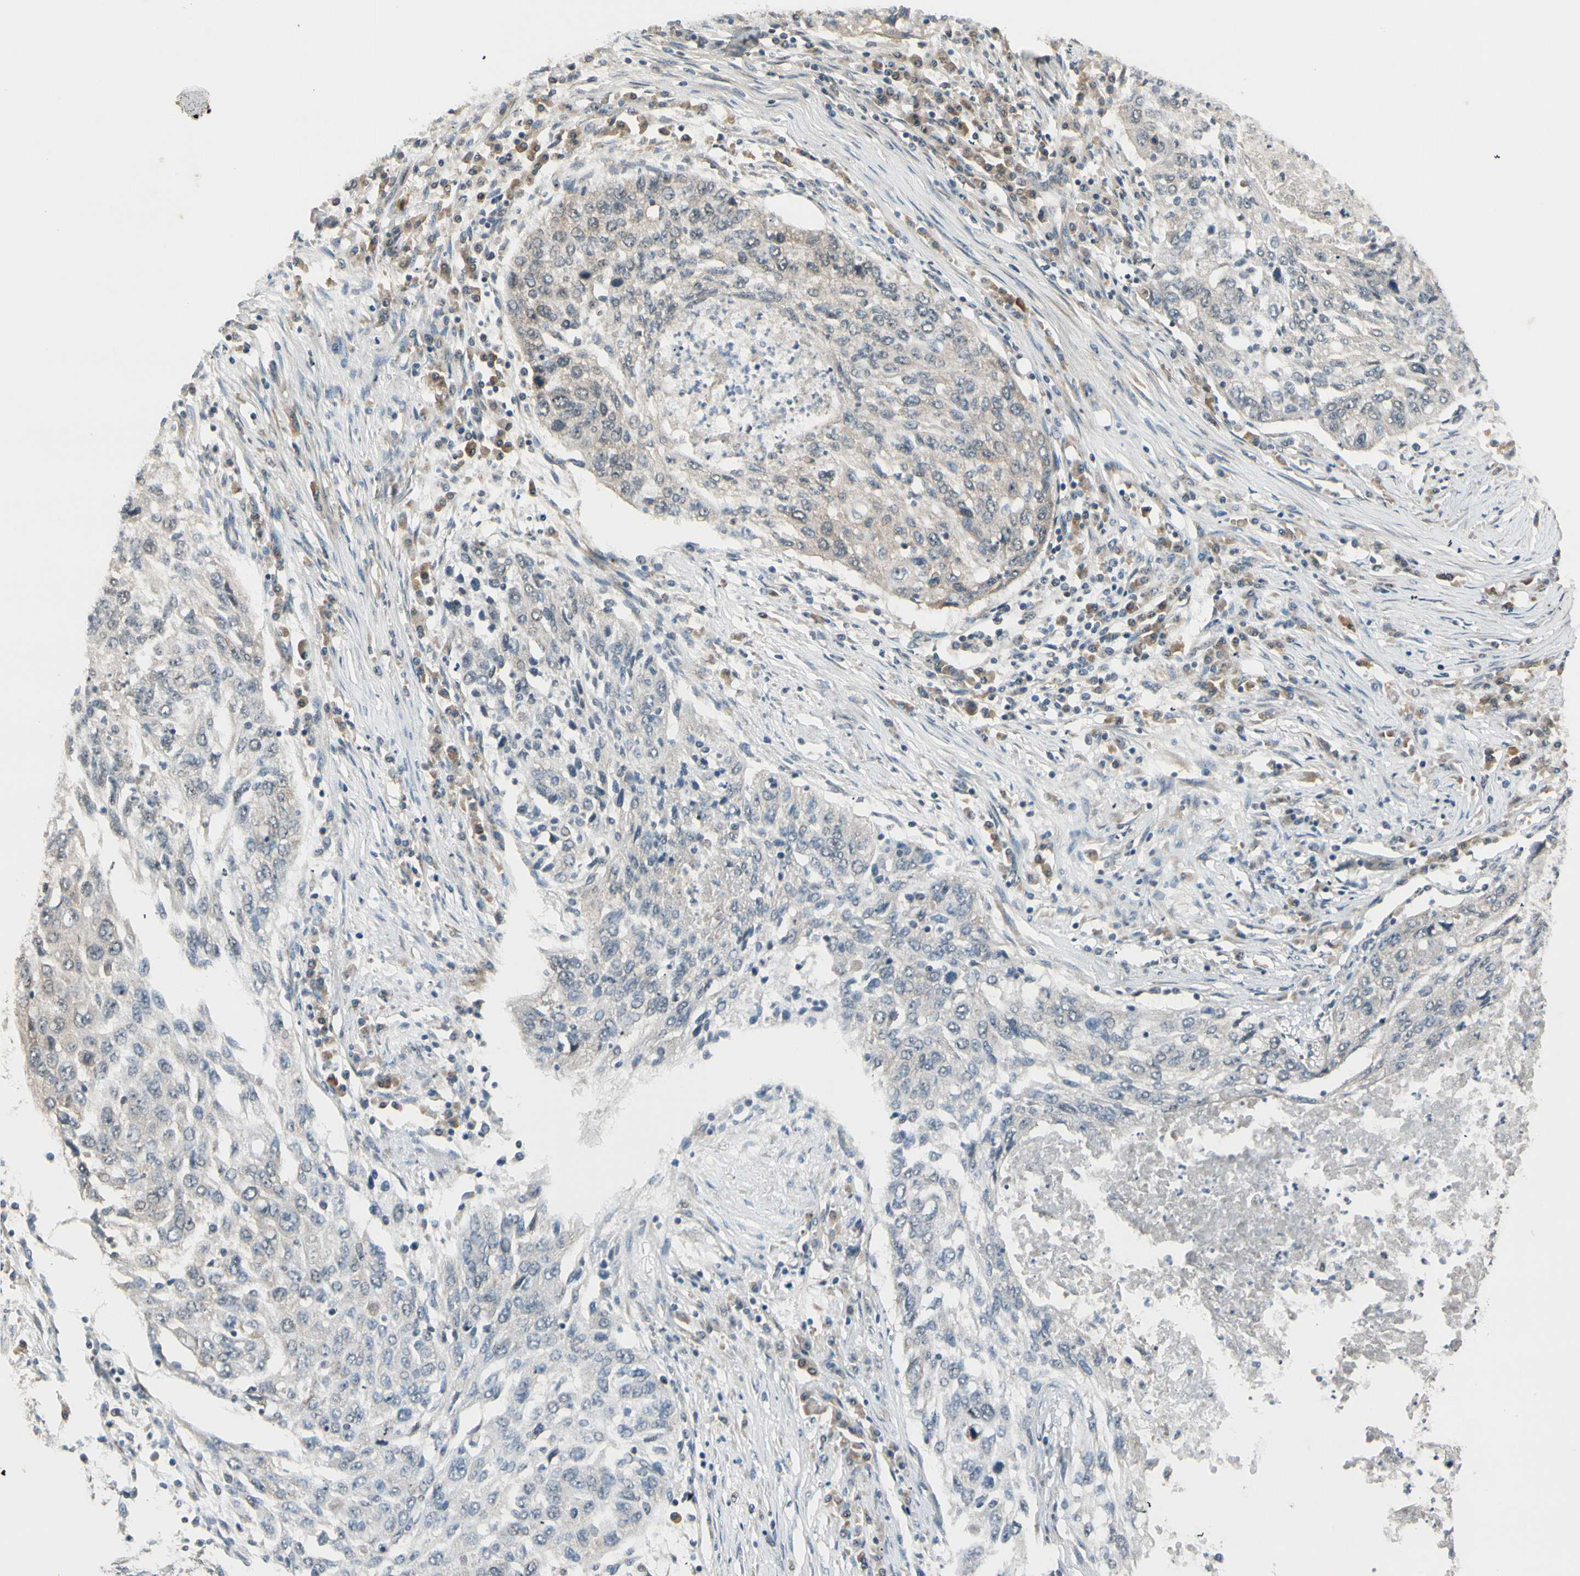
{"staining": {"intensity": "negative", "quantity": "none", "location": "none"}, "tissue": "lung cancer", "cell_type": "Tumor cells", "image_type": "cancer", "snomed": [{"axis": "morphology", "description": "Squamous cell carcinoma, NOS"}, {"axis": "topography", "description": "Lung"}], "caption": "Immunohistochemical staining of human lung squamous cell carcinoma reveals no significant positivity in tumor cells. (Stains: DAB immunohistochemistry (IHC) with hematoxylin counter stain, Microscopy: brightfield microscopy at high magnification).", "gene": "MCPH1", "patient": {"sex": "female", "age": 63}}